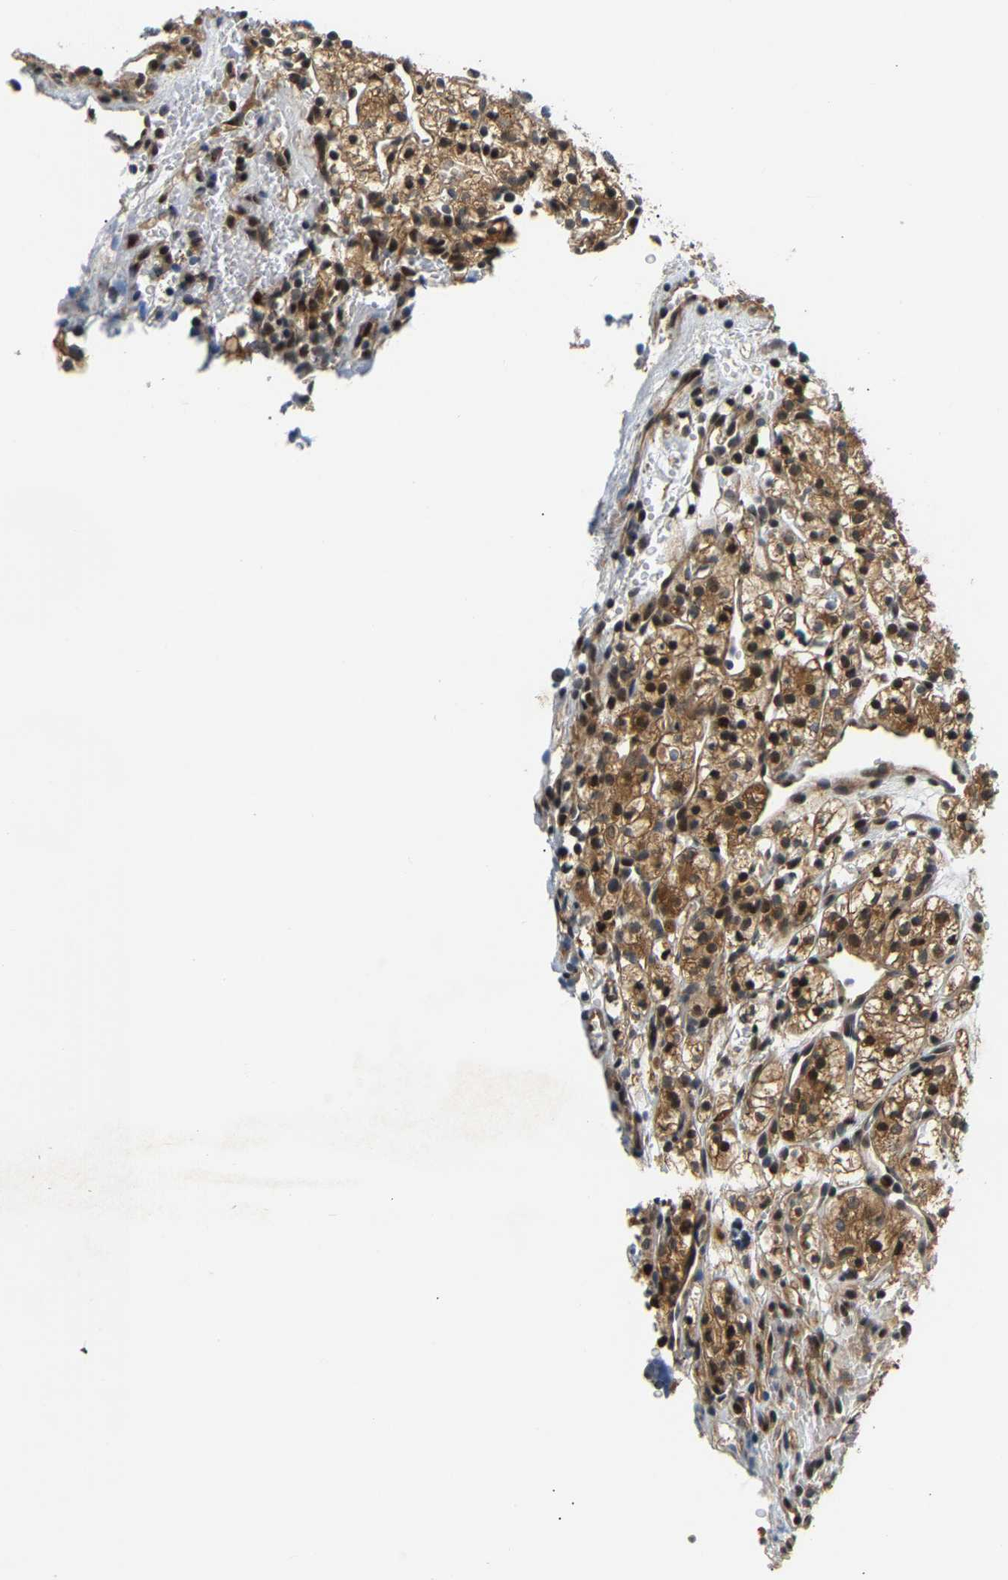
{"staining": {"intensity": "moderate", "quantity": ">75%", "location": "cytoplasmic/membranous,nuclear"}, "tissue": "renal cancer", "cell_type": "Tumor cells", "image_type": "cancer", "snomed": [{"axis": "morphology", "description": "Adenocarcinoma, NOS"}, {"axis": "topography", "description": "Kidney"}], "caption": "Renal cancer tissue exhibits moderate cytoplasmic/membranous and nuclear expression in approximately >75% of tumor cells The staining was performed using DAB to visualize the protein expression in brown, while the nuclei were stained in blue with hematoxylin (Magnification: 20x).", "gene": "LARP6", "patient": {"sex": "female", "age": 57}}